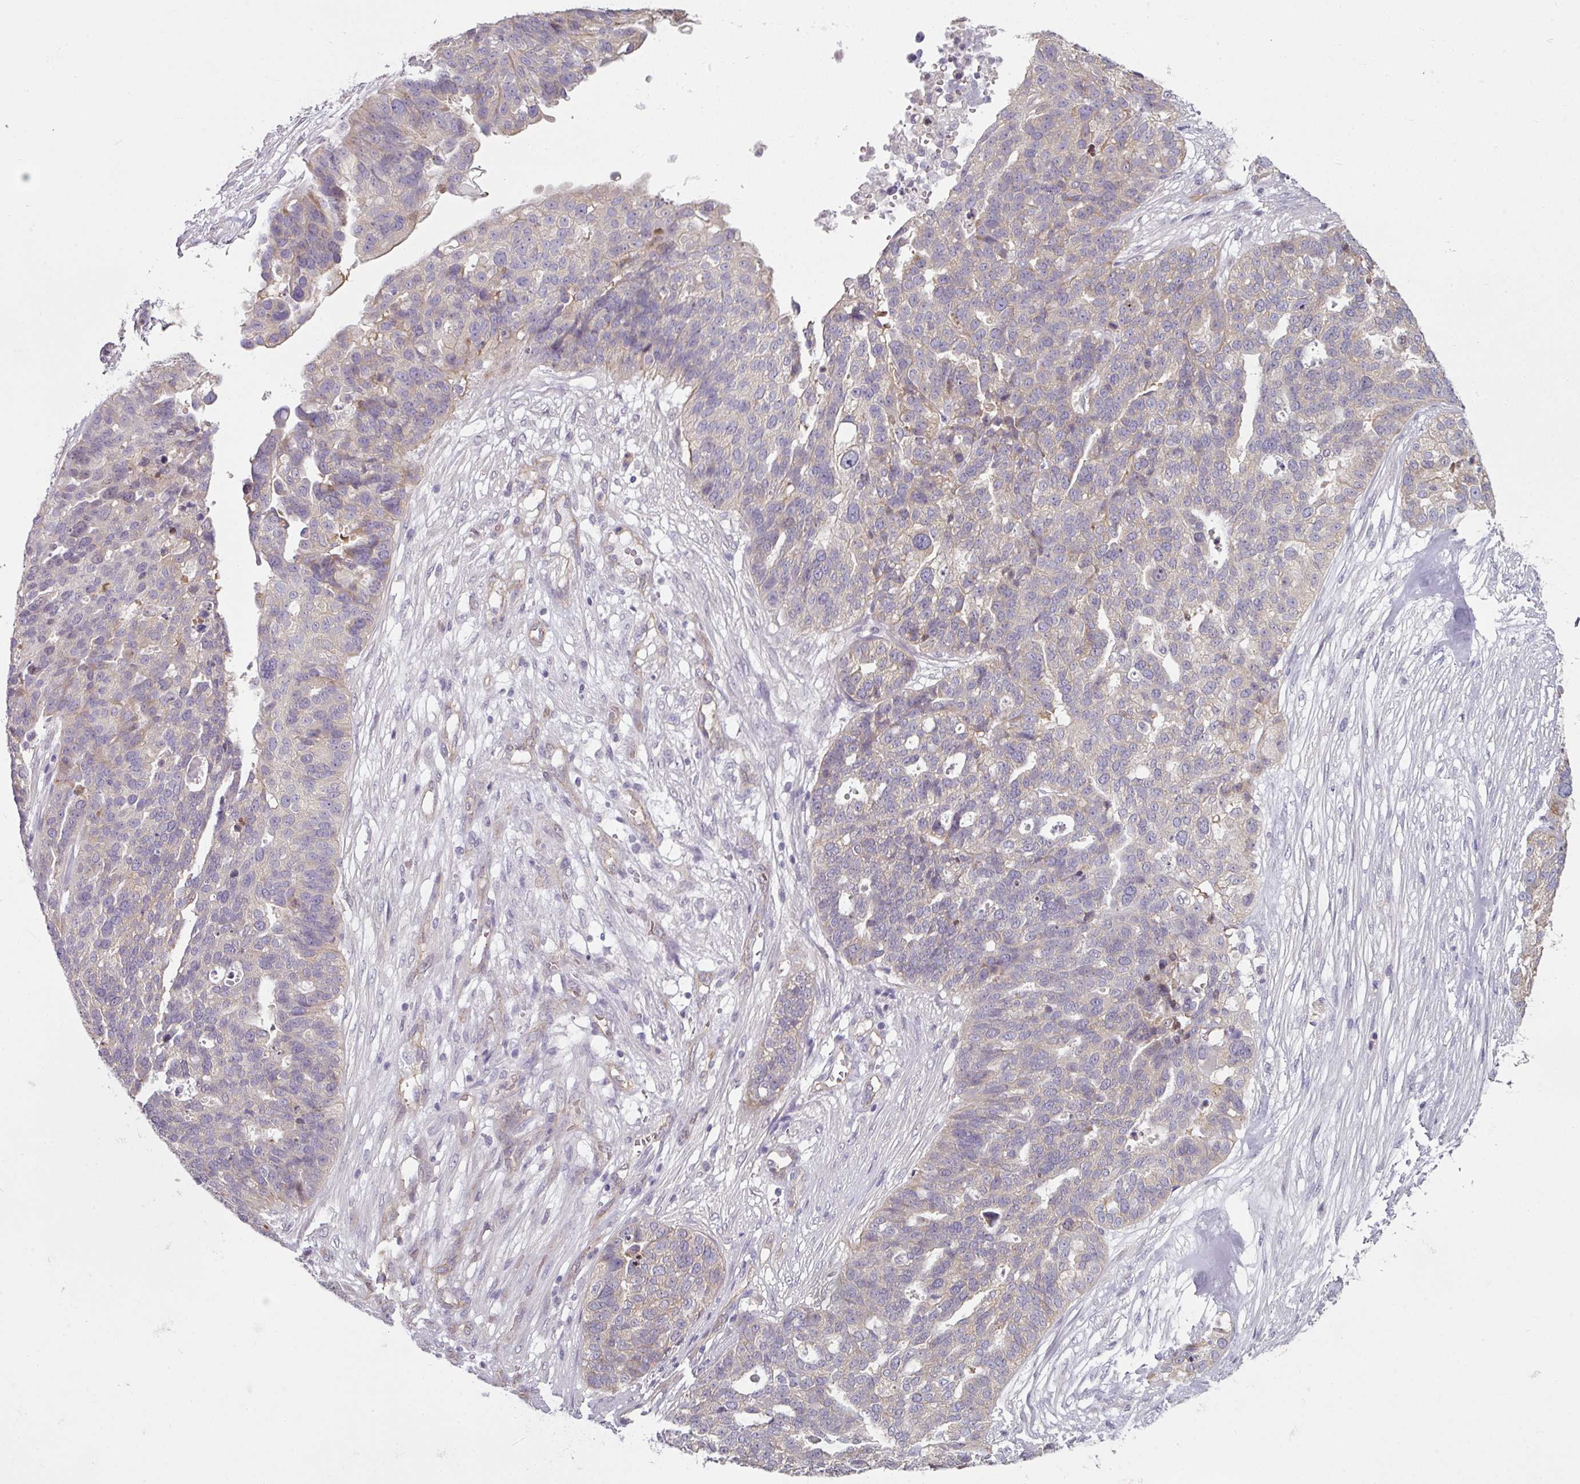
{"staining": {"intensity": "negative", "quantity": "none", "location": "none"}, "tissue": "ovarian cancer", "cell_type": "Tumor cells", "image_type": "cancer", "snomed": [{"axis": "morphology", "description": "Cystadenocarcinoma, serous, NOS"}, {"axis": "topography", "description": "Ovary"}], "caption": "Immunohistochemistry of ovarian serous cystadenocarcinoma reveals no expression in tumor cells.", "gene": "C19orf33", "patient": {"sex": "female", "age": 59}}